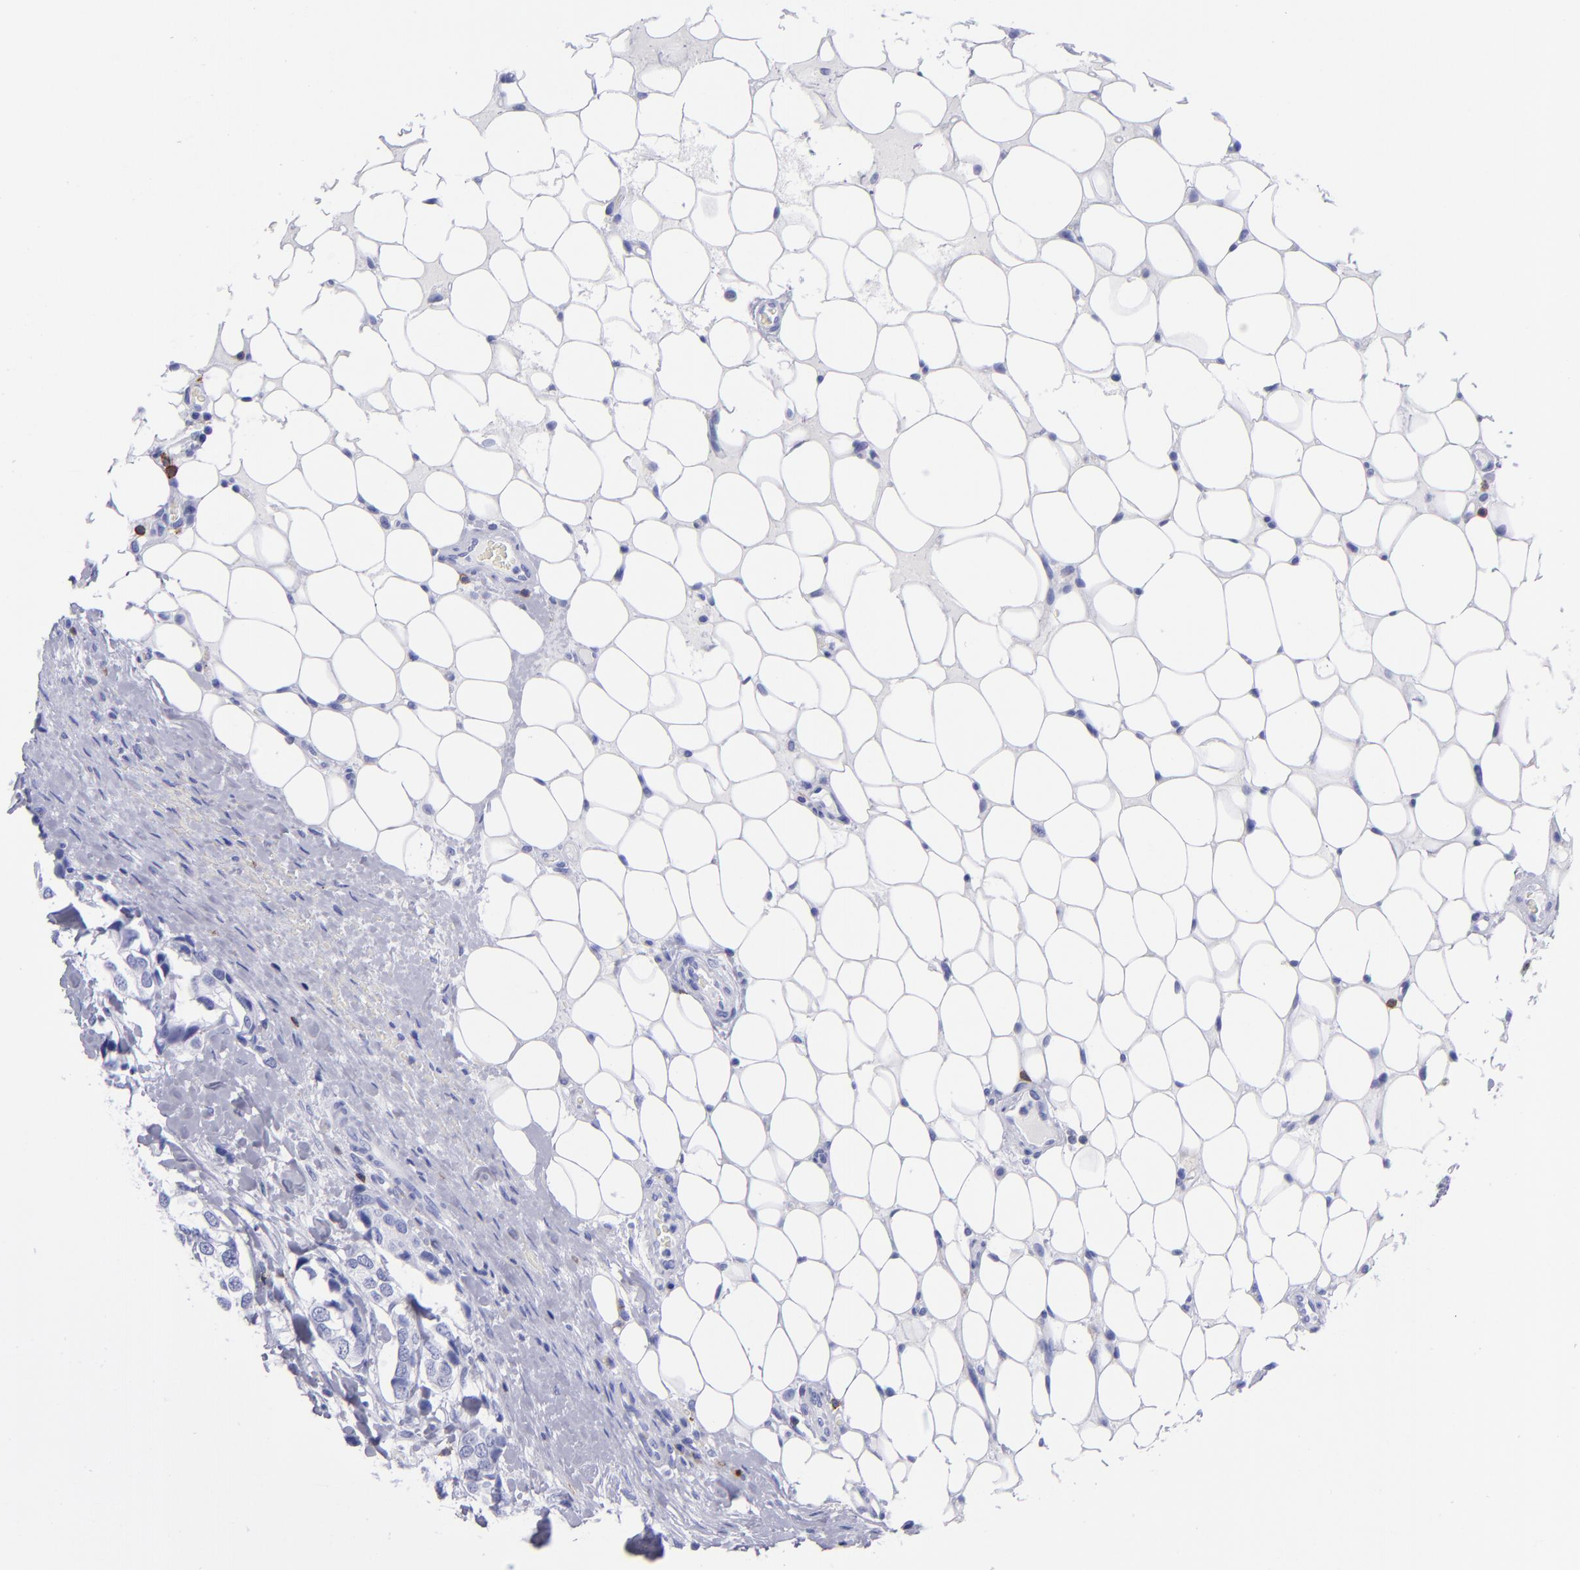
{"staining": {"intensity": "negative", "quantity": "none", "location": "none"}, "tissue": "breast cancer", "cell_type": "Tumor cells", "image_type": "cancer", "snomed": [{"axis": "morphology", "description": "Duct carcinoma"}, {"axis": "topography", "description": "Breast"}], "caption": "This is an IHC micrograph of breast cancer. There is no expression in tumor cells.", "gene": "CD6", "patient": {"sex": "female", "age": 68}}